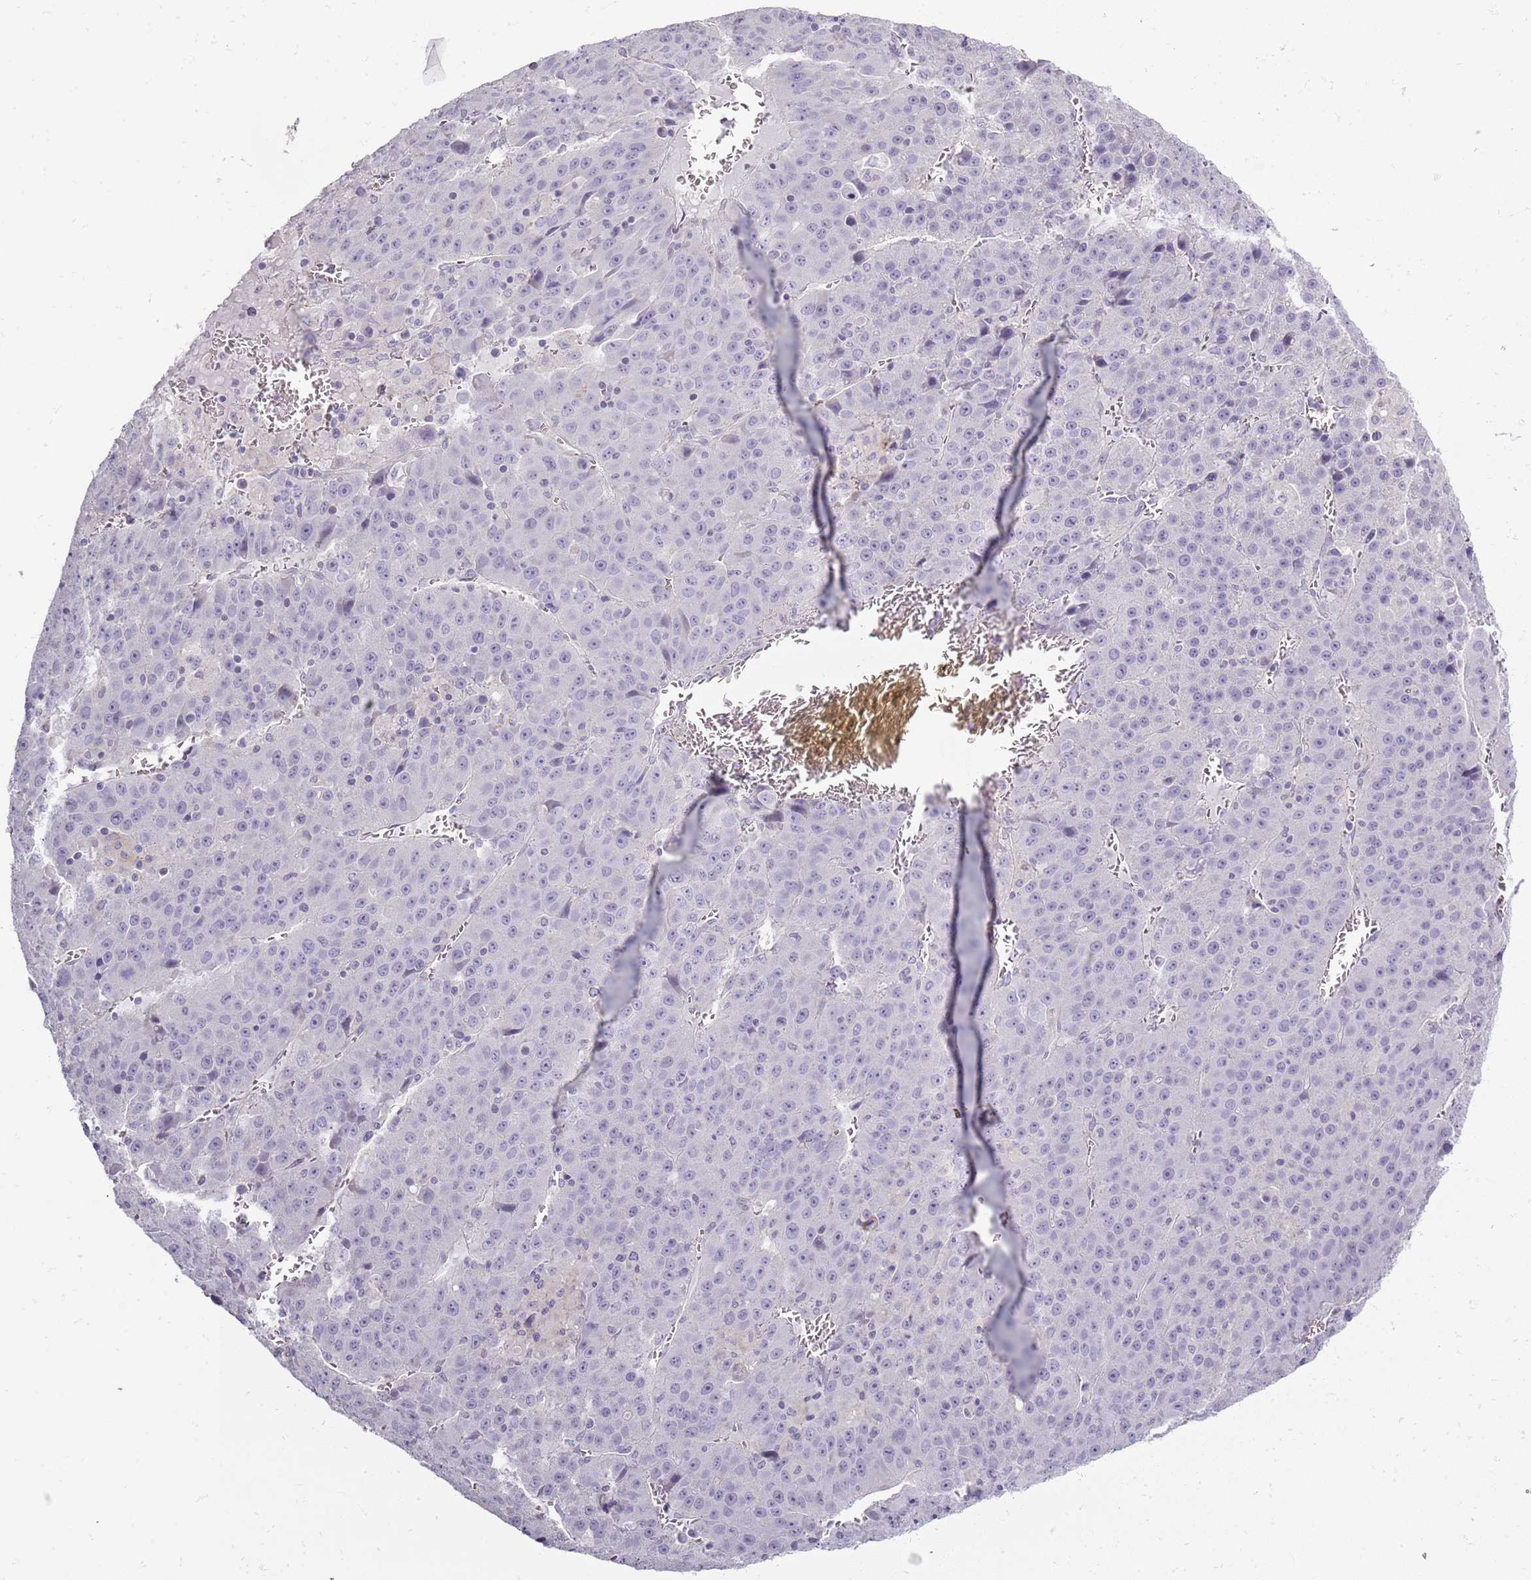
{"staining": {"intensity": "negative", "quantity": "none", "location": "none"}, "tissue": "liver cancer", "cell_type": "Tumor cells", "image_type": "cancer", "snomed": [{"axis": "morphology", "description": "Carcinoma, Hepatocellular, NOS"}, {"axis": "topography", "description": "Liver"}], "caption": "Tumor cells are negative for protein expression in human liver cancer. (DAB (3,3'-diaminobenzidine) immunohistochemistry visualized using brightfield microscopy, high magnification).", "gene": "SYNGR3", "patient": {"sex": "female", "age": 53}}